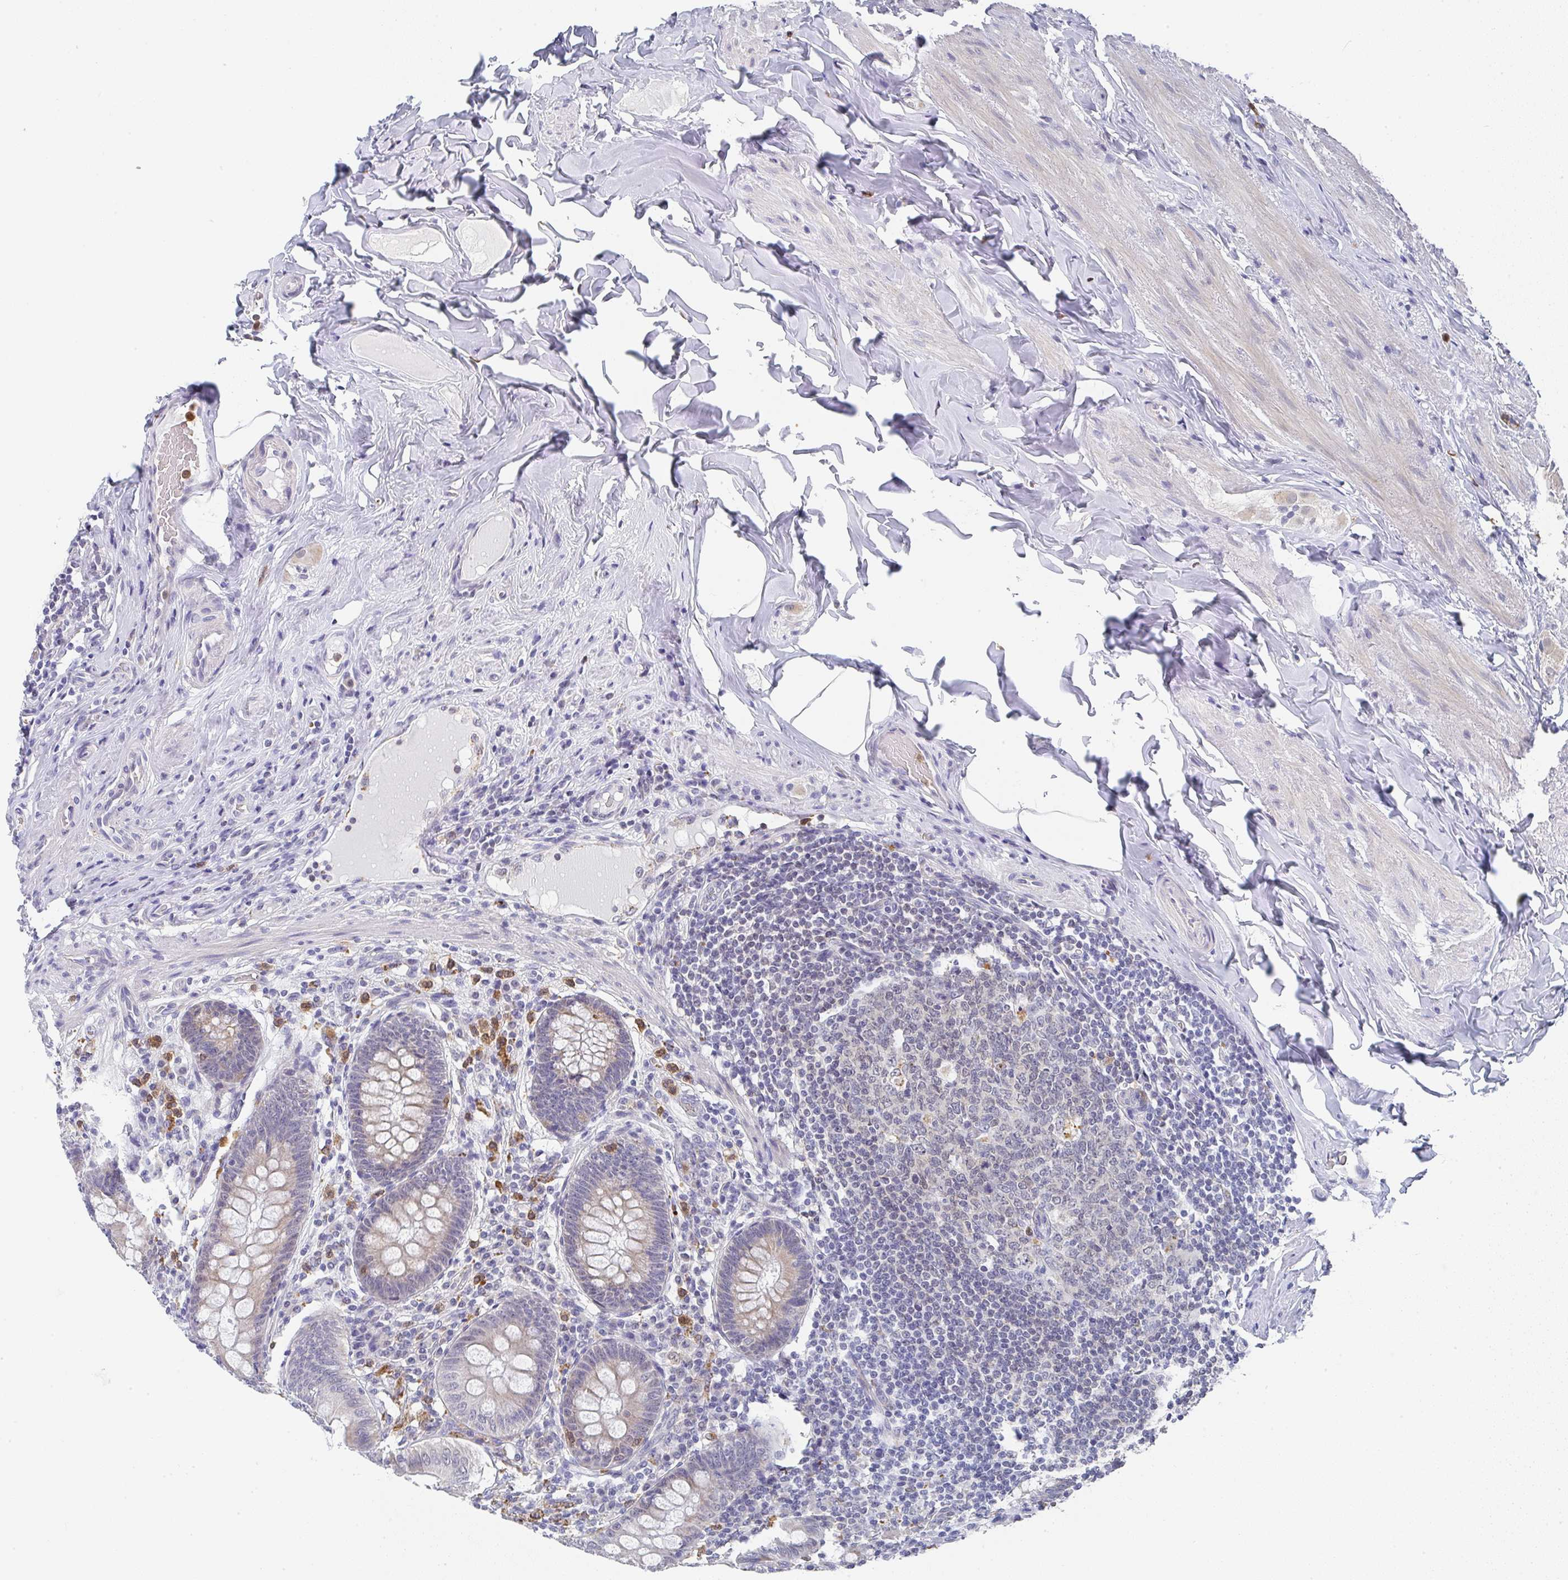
{"staining": {"intensity": "weak", "quantity": "25%-75%", "location": "cytoplasmic/membranous"}, "tissue": "appendix", "cell_type": "Glandular cells", "image_type": "normal", "snomed": [{"axis": "morphology", "description": "Normal tissue, NOS"}, {"axis": "topography", "description": "Appendix"}], "caption": "IHC micrograph of unremarkable appendix: appendix stained using IHC demonstrates low levels of weak protein expression localized specifically in the cytoplasmic/membranous of glandular cells, appearing as a cytoplasmic/membranous brown color.", "gene": "NCF1", "patient": {"sex": "male", "age": 71}}